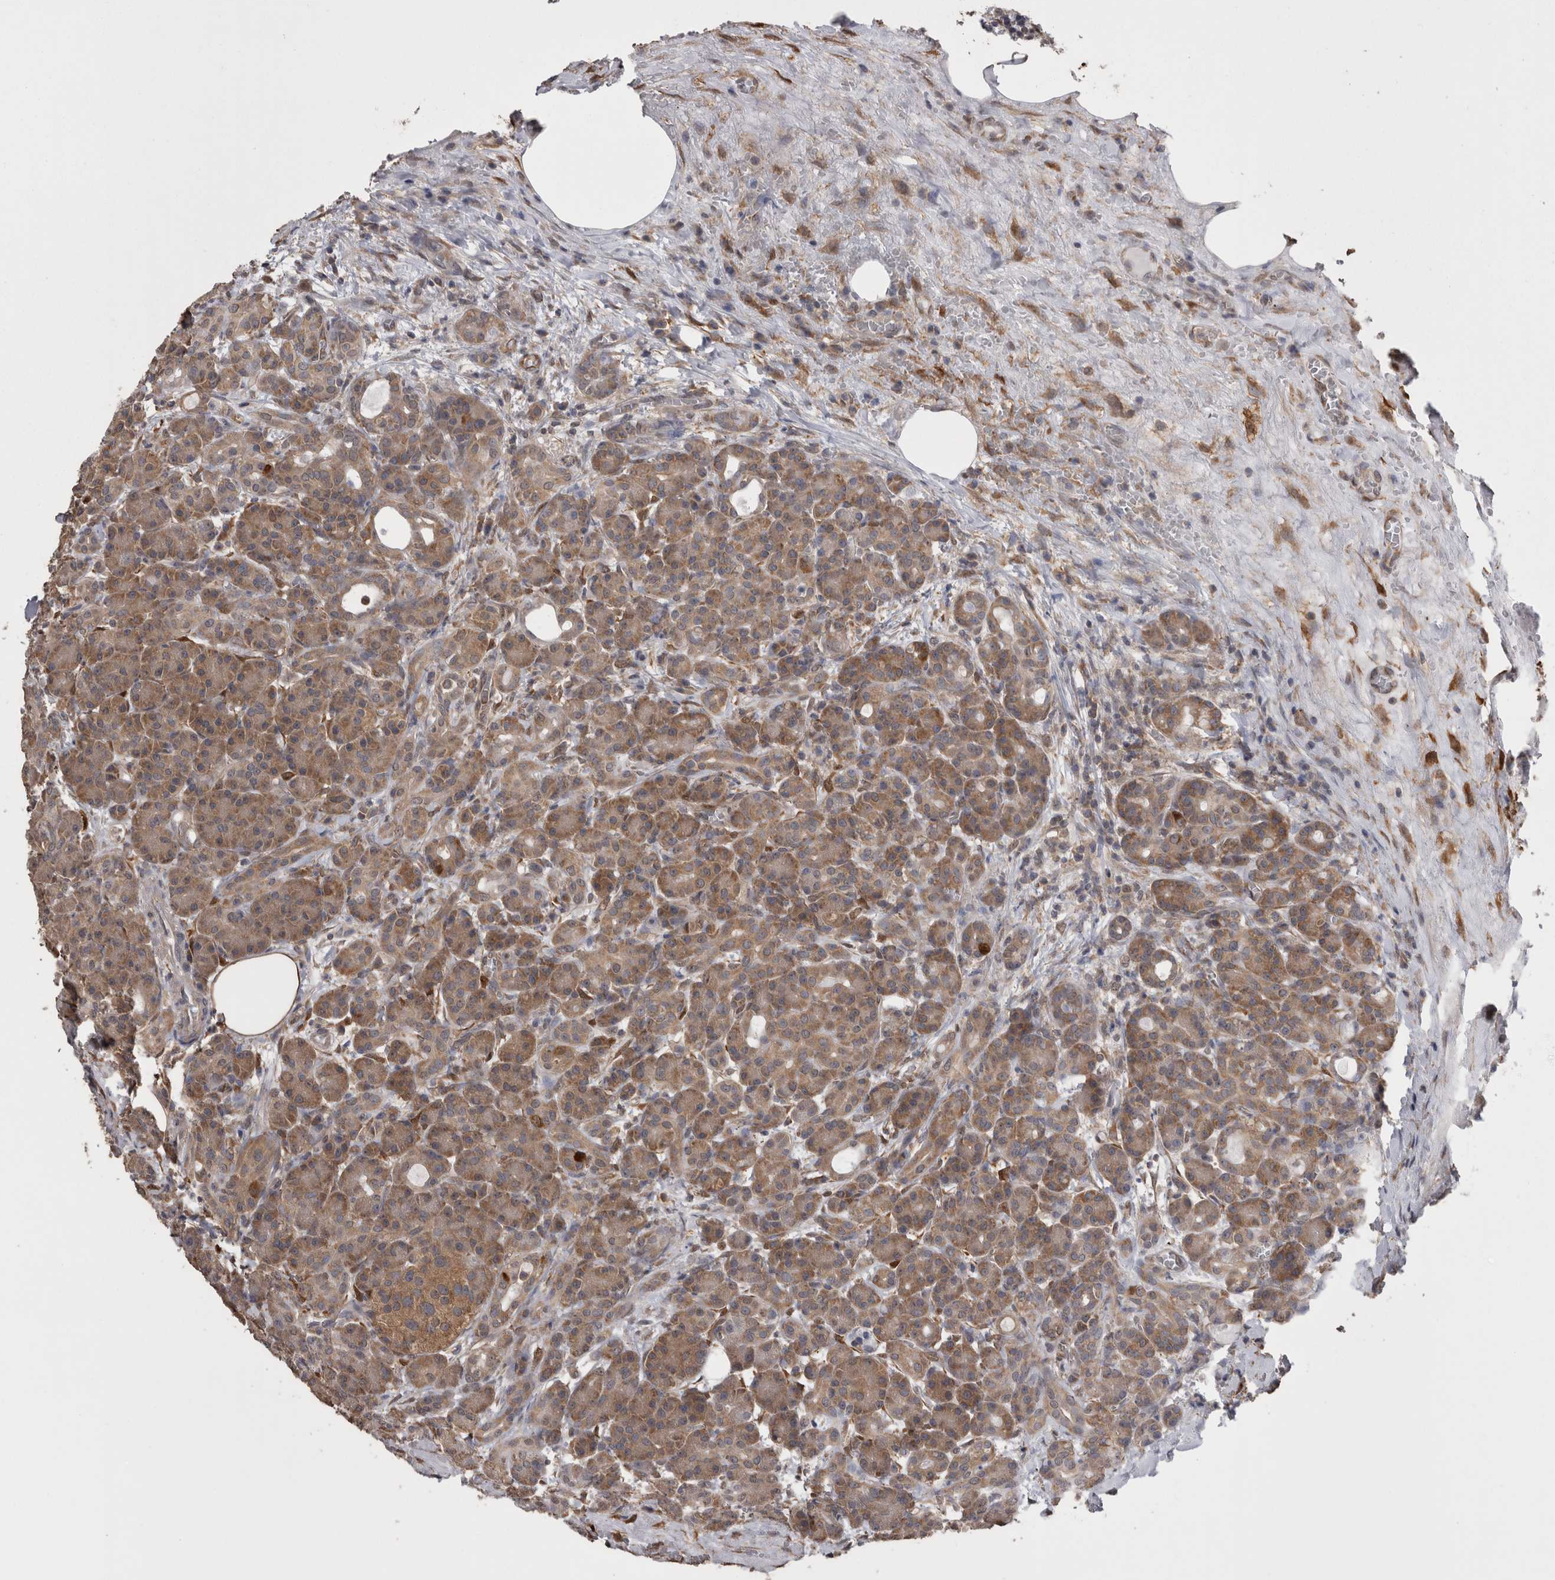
{"staining": {"intensity": "moderate", "quantity": ">75%", "location": "cytoplasmic/membranous"}, "tissue": "pancreas", "cell_type": "Exocrine glandular cells", "image_type": "normal", "snomed": [{"axis": "morphology", "description": "Normal tissue, NOS"}, {"axis": "topography", "description": "Pancreas"}], "caption": "Exocrine glandular cells reveal moderate cytoplasmic/membranous positivity in approximately >75% of cells in unremarkable pancreas.", "gene": "DDX6", "patient": {"sex": "male", "age": 63}}